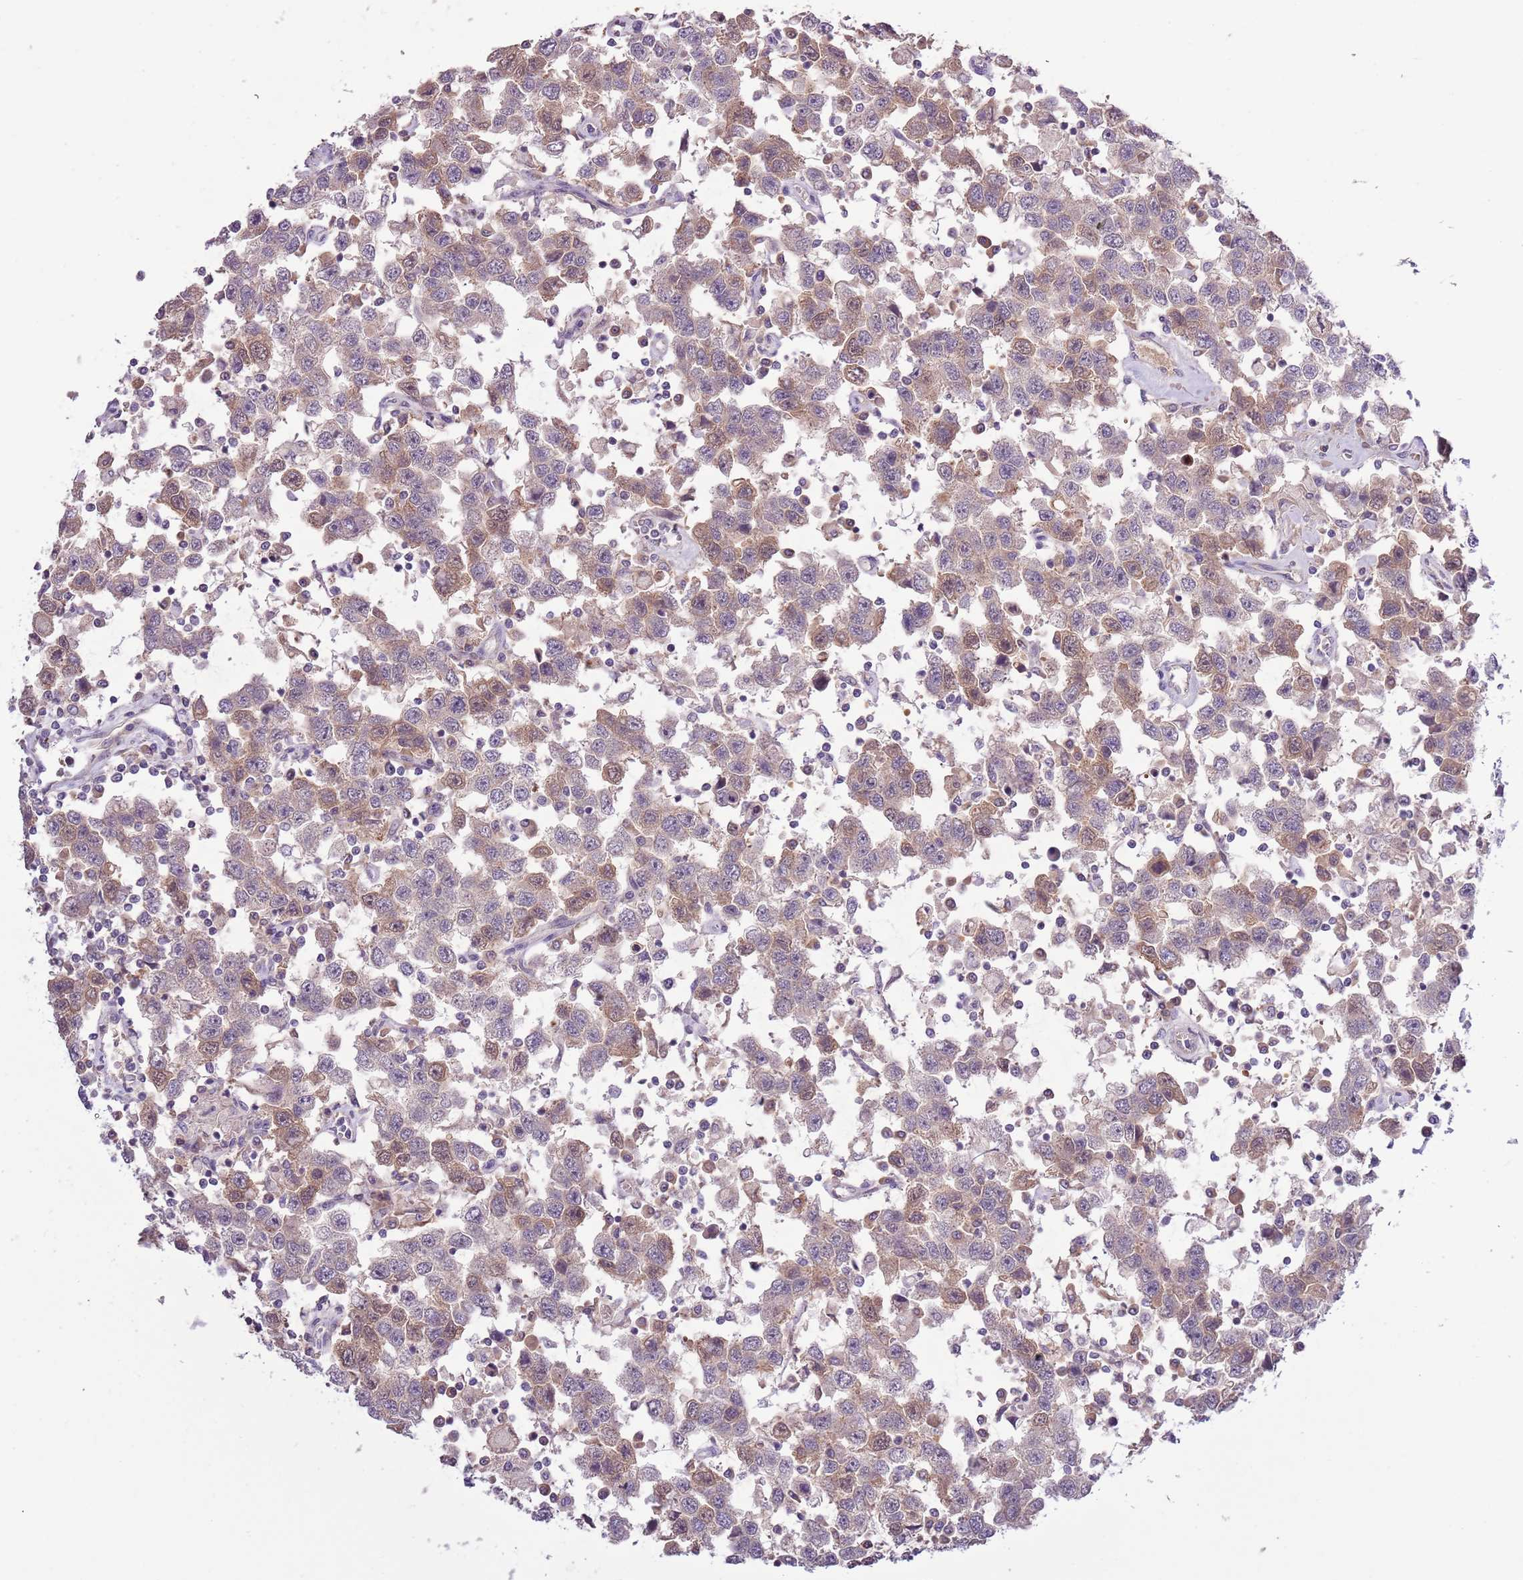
{"staining": {"intensity": "moderate", "quantity": "25%-75%", "location": "cytoplasmic/membranous"}, "tissue": "testis cancer", "cell_type": "Tumor cells", "image_type": "cancer", "snomed": [{"axis": "morphology", "description": "Seminoma, NOS"}, {"axis": "topography", "description": "Testis"}], "caption": "Moderate cytoplasmic/membranous protein staining is seen in approximately 25%-75% of tumor cells in seminoma (testis).", "gene": "SHROOM3", "patient": {"sex": "male", "age": 41}}